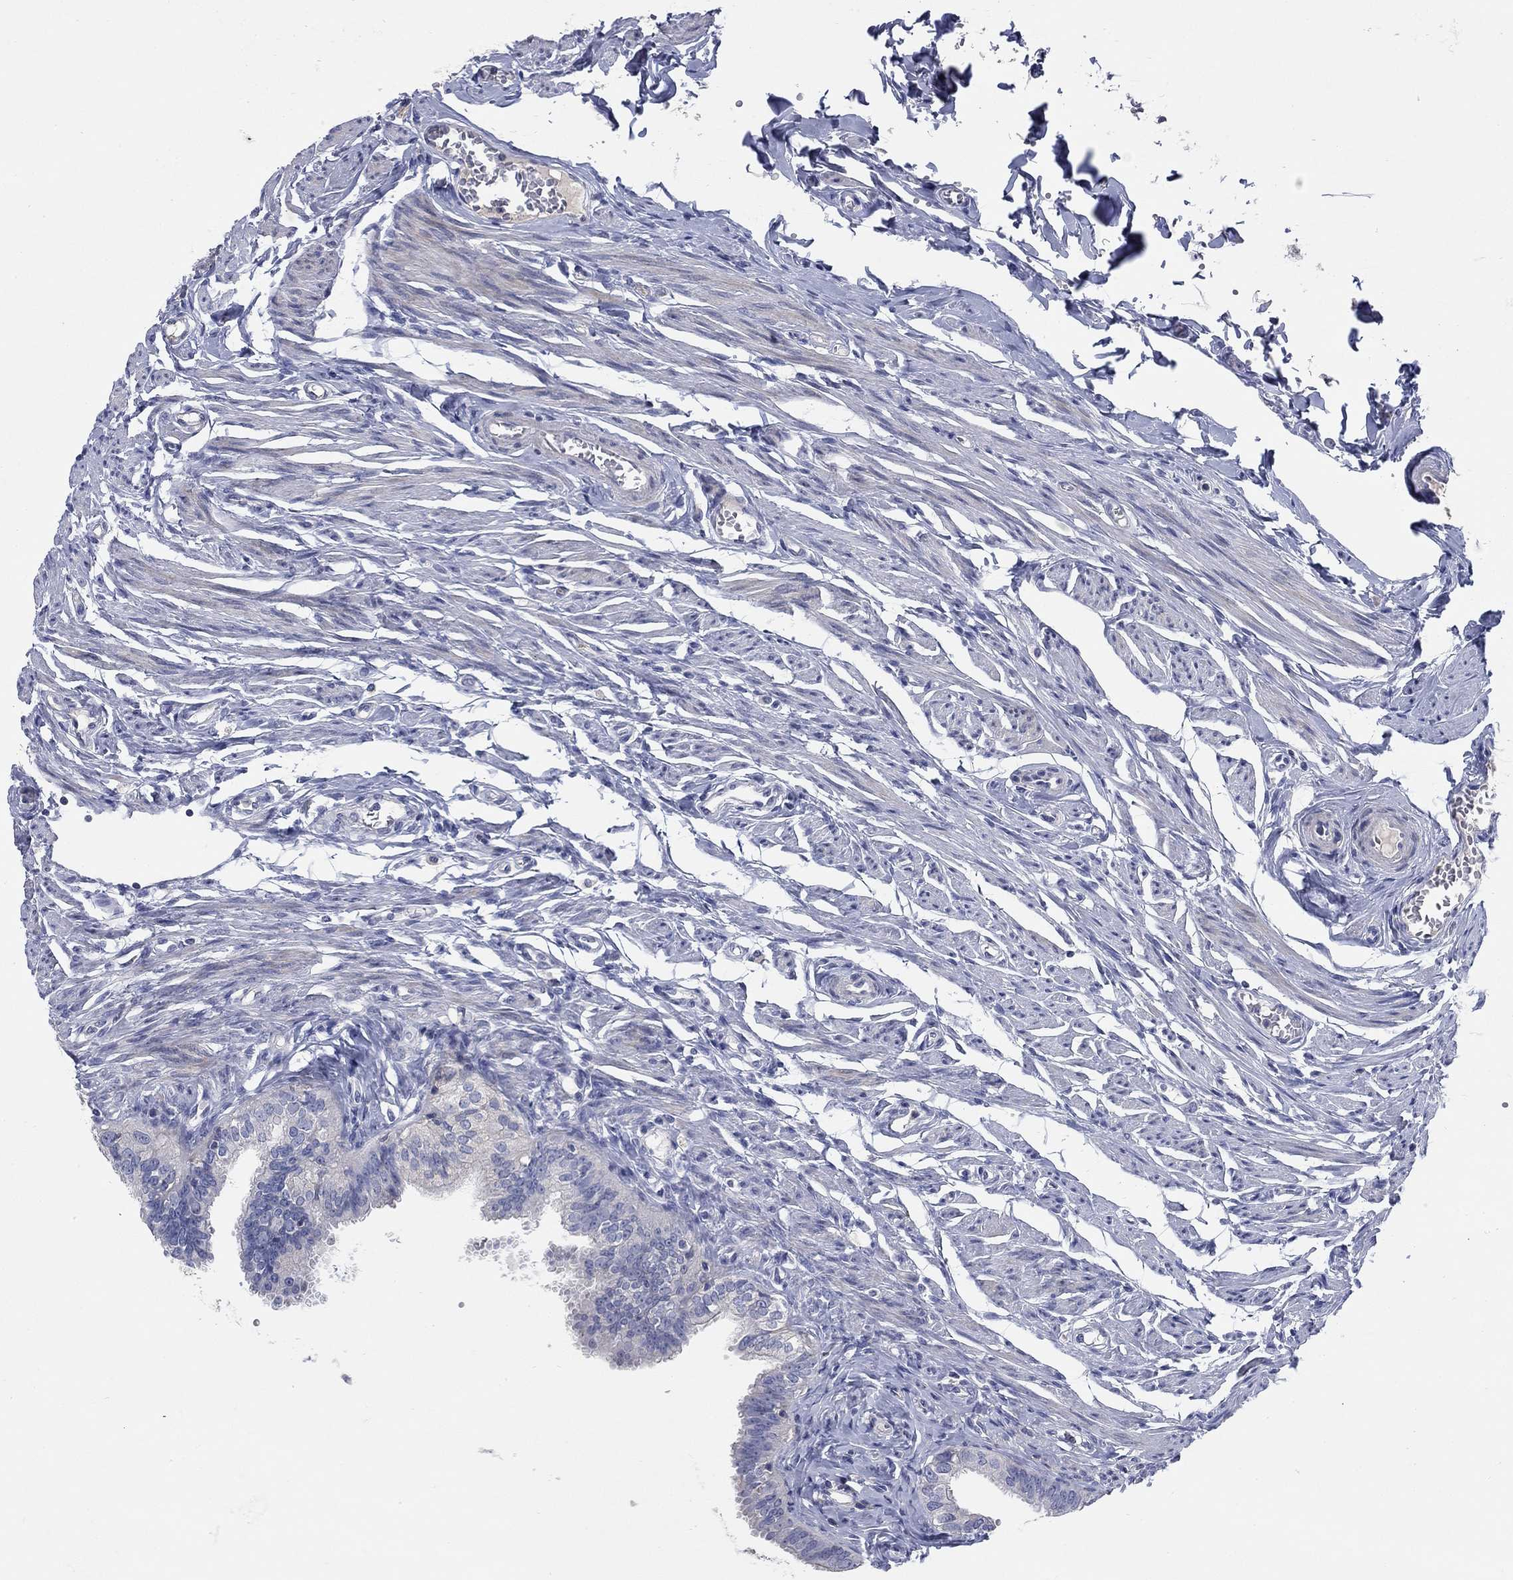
{"staining": {"intensity": "negative", "quantity": "none", "location": "none"}, "tissue": "fallopian tube", "cell_type": "Glandular cells", "image_type": "normal", "snomed": [{"axis": "morphology", "description": "Normal tissue, NOS"}, {"axis": "topography", "description": "Fallopian tube"}], "caption": "High power microscopy histopathology image of an IHC micrograph of benign fallopian tube, revealing no significant staining in glandular cells. The staining is performed using DAB brown chromogen with nuclei counter-stained in using hematoxylin.", "gene": "TMEM249", "patient": {"sex": "female", "age": 54}}